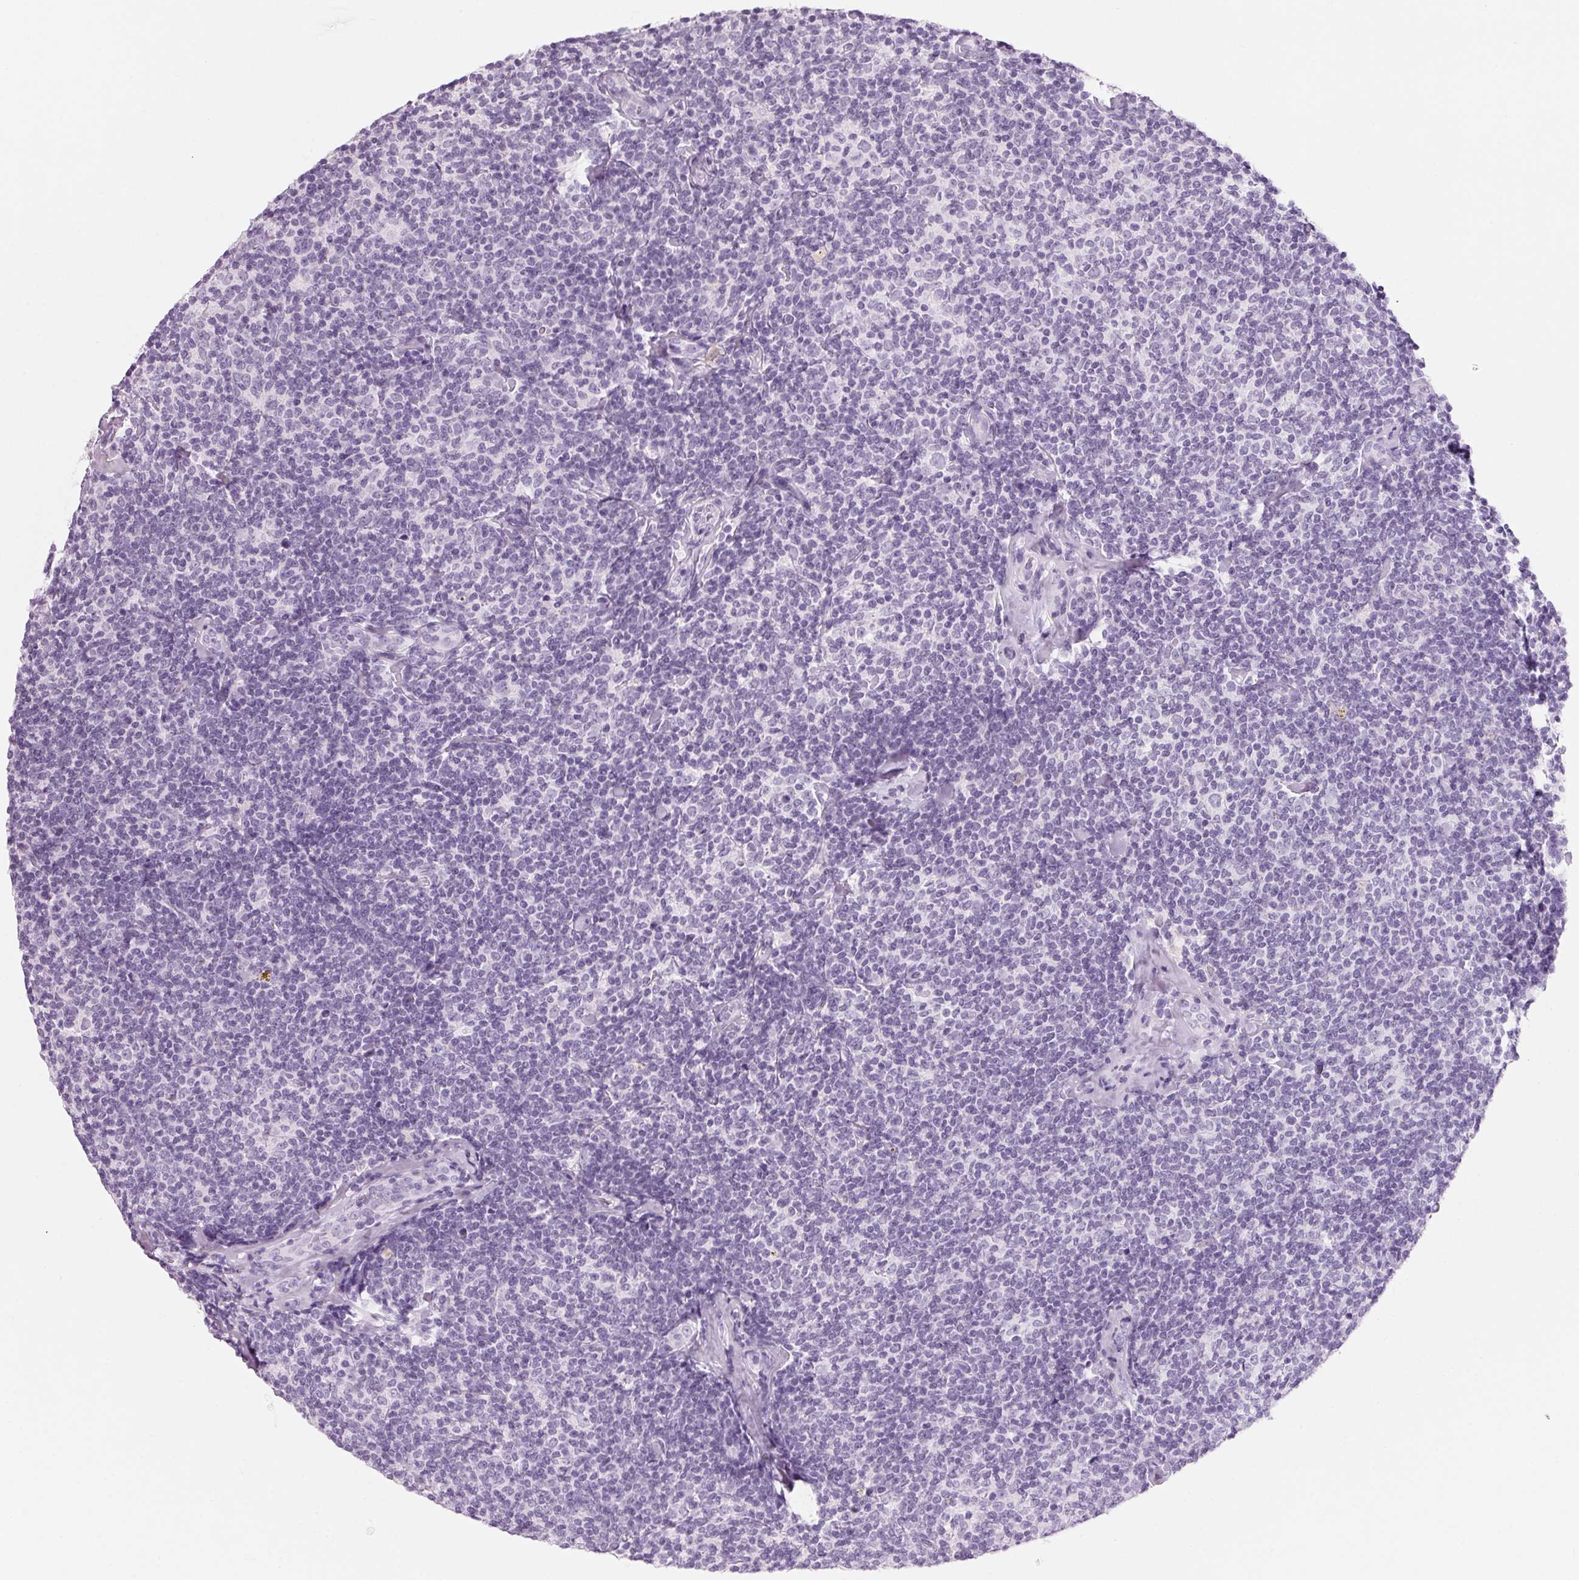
{"staining": {"intensity": "negative", "quantity": "none", "location": "none"}, "tissue": "lymphoma", "cell_type": "Tumor cells", "image_type": "cancer", "snomed": [{"axis": "morphology", "description": "Malignant lymphoma, non-Hodgkin's type, Low grade"}, {"axis": "topography", "description": "Lymph node"}], "caption": "Immunohistochemical staining of lymphoma reveals no significant staining in tumor cells.", "gene": "PPP1R1A", "patient": {"sex": "female", "age": 56}}